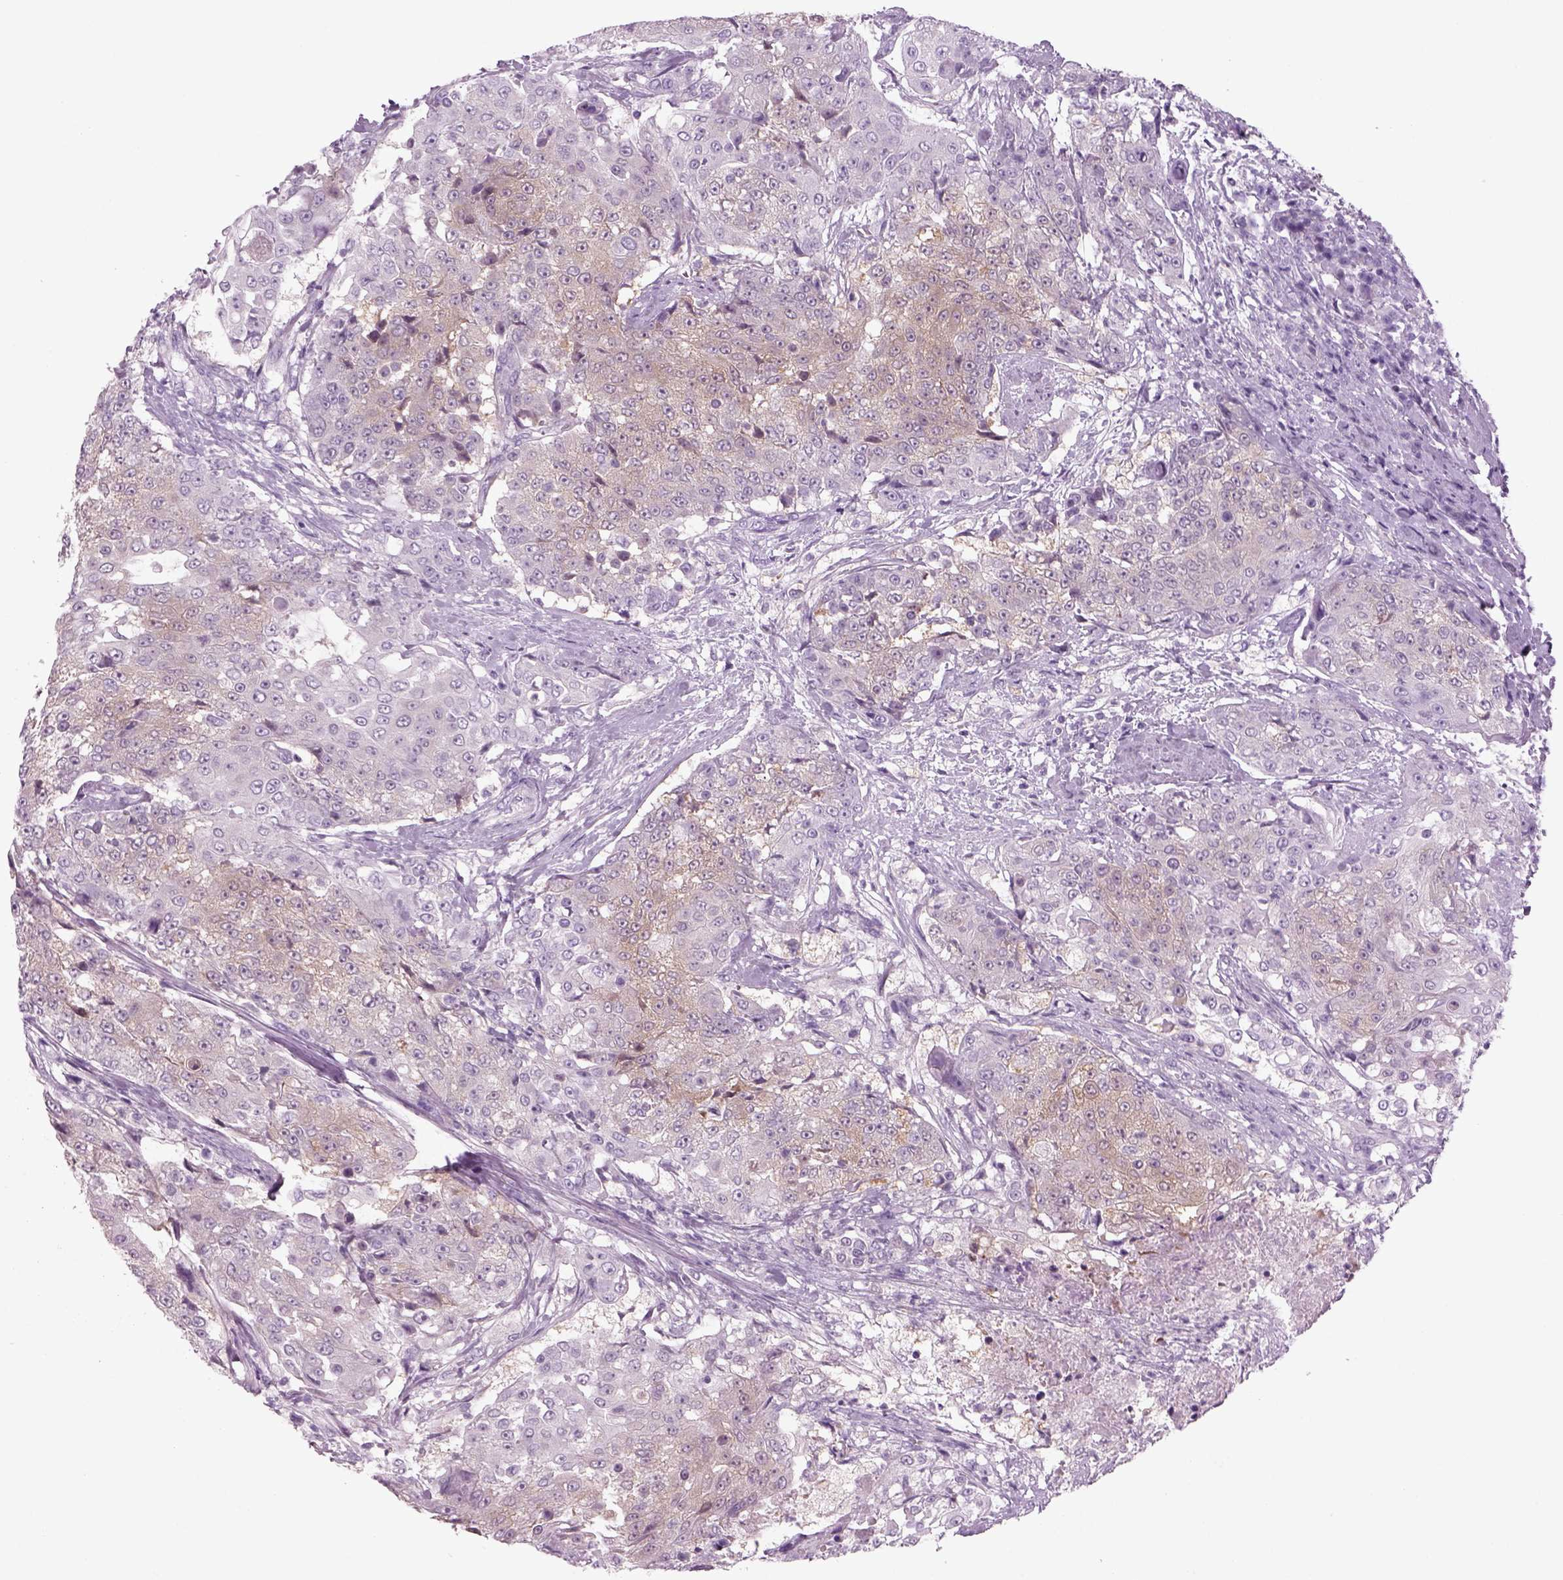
{"staining": {"intensity": "weak", "quantity": "<25%", "location": "cytoplasmic/membranous"}, "tissue": "urothelial cancer", "cell_type": "Tumor cells", "image_type": "cancer", "snomed": [{"axis": "morphology", "description": "Urothelial carcinoma, High grade"}, {"axis": "topography", "description": "Urinary bladder"}], "caption": "Image shows no protein expression in tumor cells of high-grade urothelial carcinoma tissue.", "gene": "MDH1B", "patient": {"sex": "female", "age": 63}}